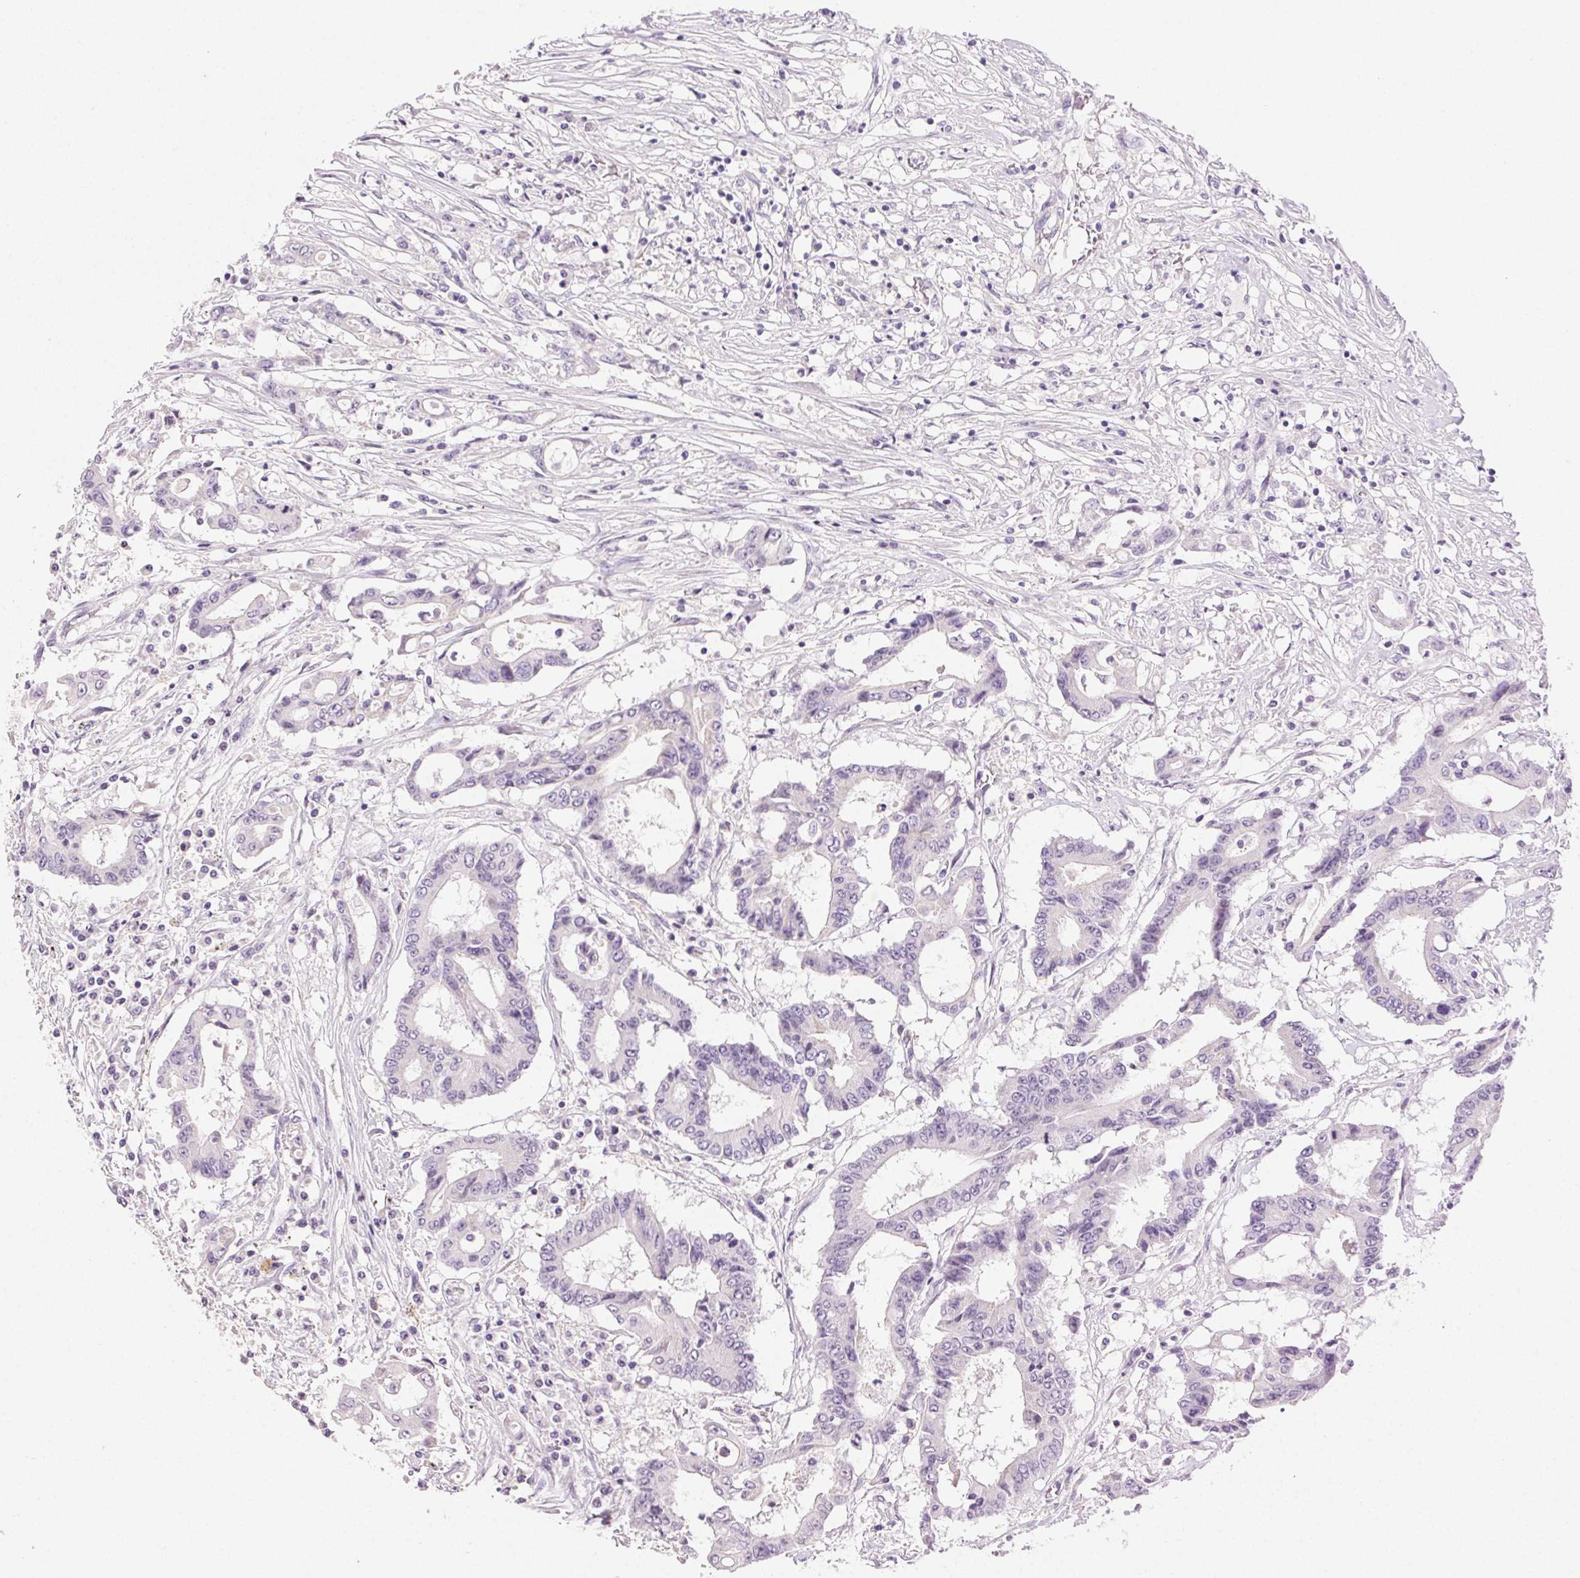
{"staining": {"intensity": "negative", "quantity": "none", "location": "none"}, "tissue": "colorectal cancer", "cell_type": "Tumor cells", "image_type": "cancer", "snomed": [{"axis": "morphology", "description": "Adenocarcinoma, NOS"}, {"axis": "topography", "description": "Rectum"}], "caption": "Immunohistochemical staining of colorectal adenocarcinoma displays no significant staining in tumor cells.", "gene": "AKAP5", "patient": {"sex": "male", "age": 54}}